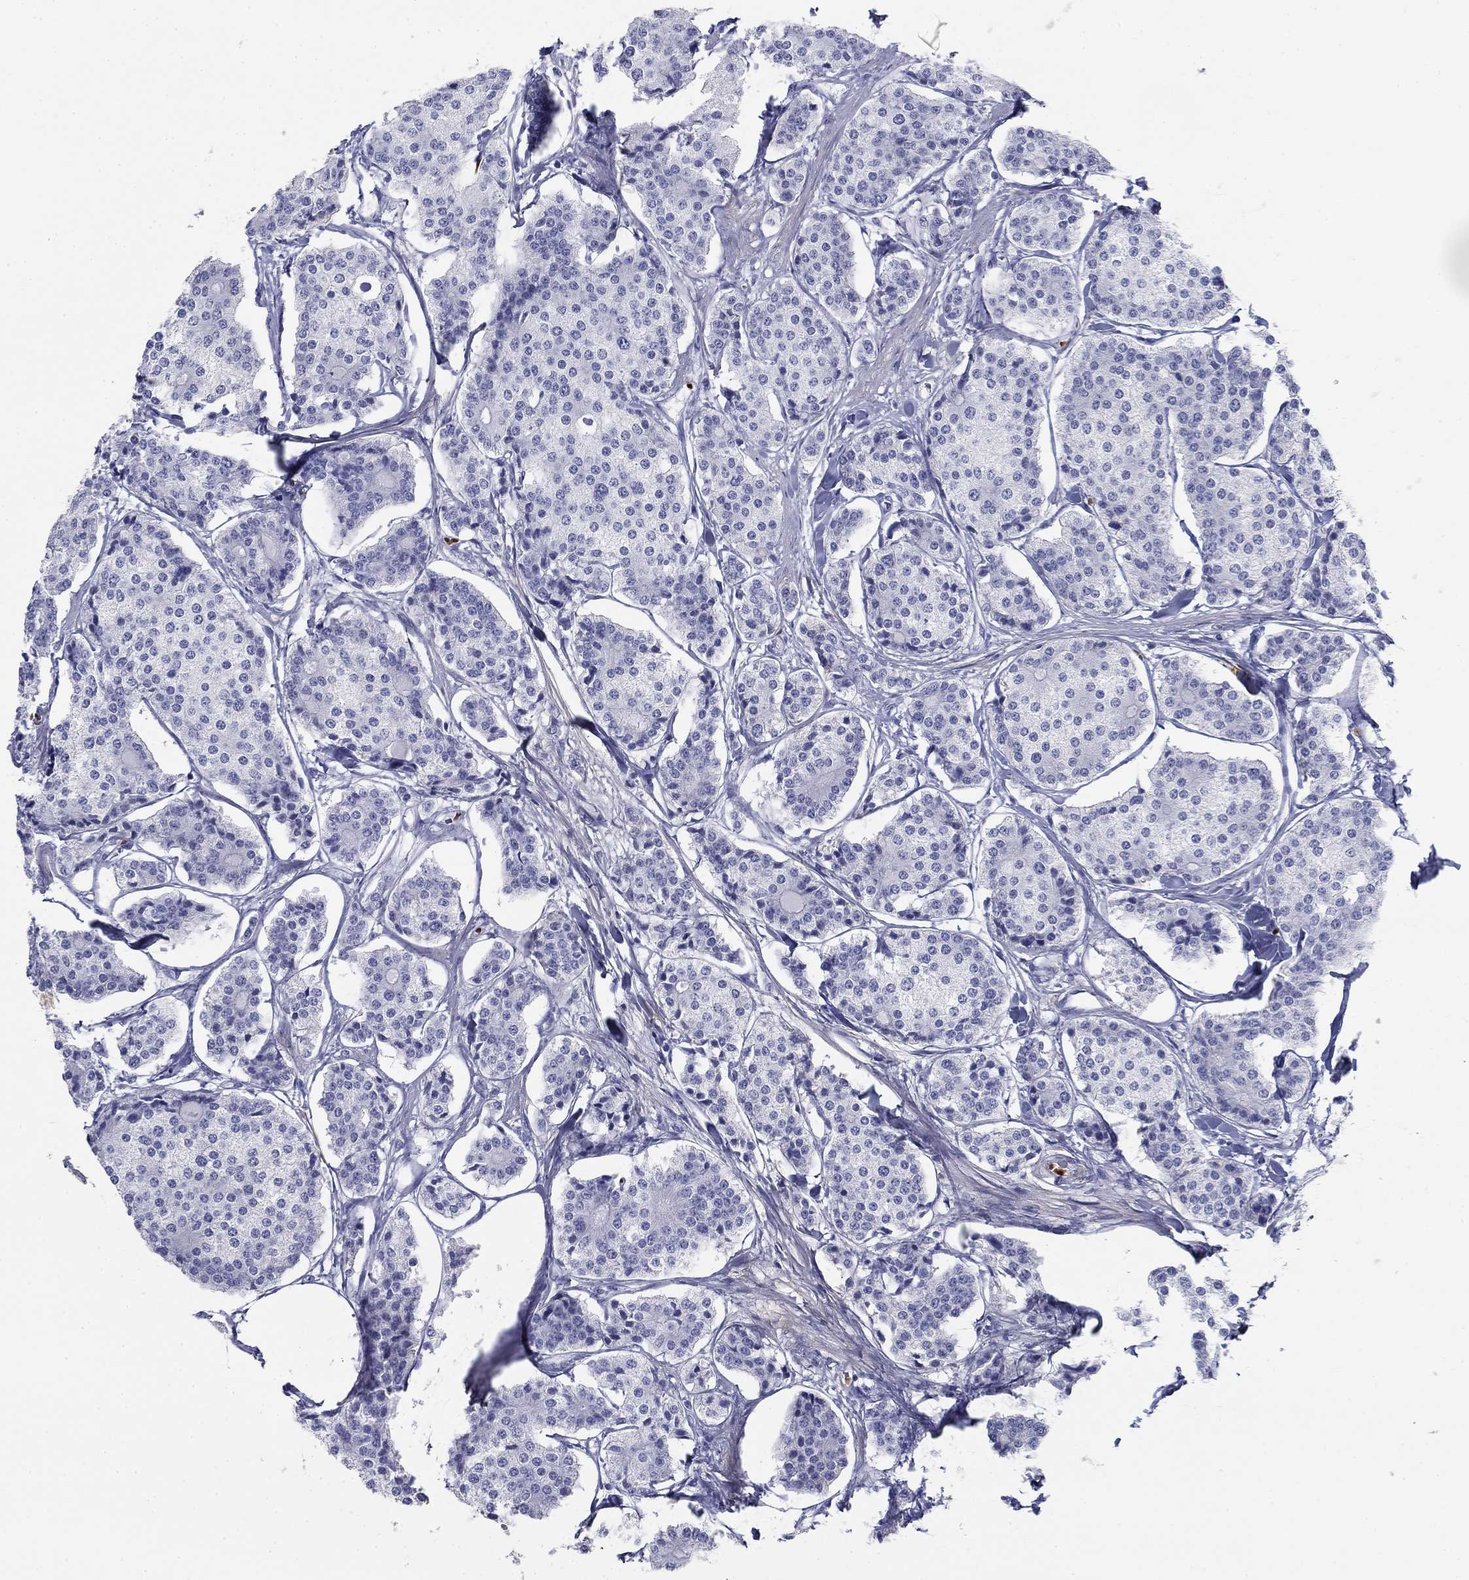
{"staining": {"intensity": "negative", "quantity": "none", "location": "none"}, "tissue": "carcinoid", "cell_type": "Tumor cells", "image_type": "cancer", "snomed": [{"axis": "morphology", "description": "Carcinoid, malignant, NOS"}, {"axis": "topography", "description": "Small intestine"}], "caption": "Tumor cells show no significant protein positivity in malignant carcinoid.", "gene": "GPC1", "patient": {"sex": "female", "age": 65}}